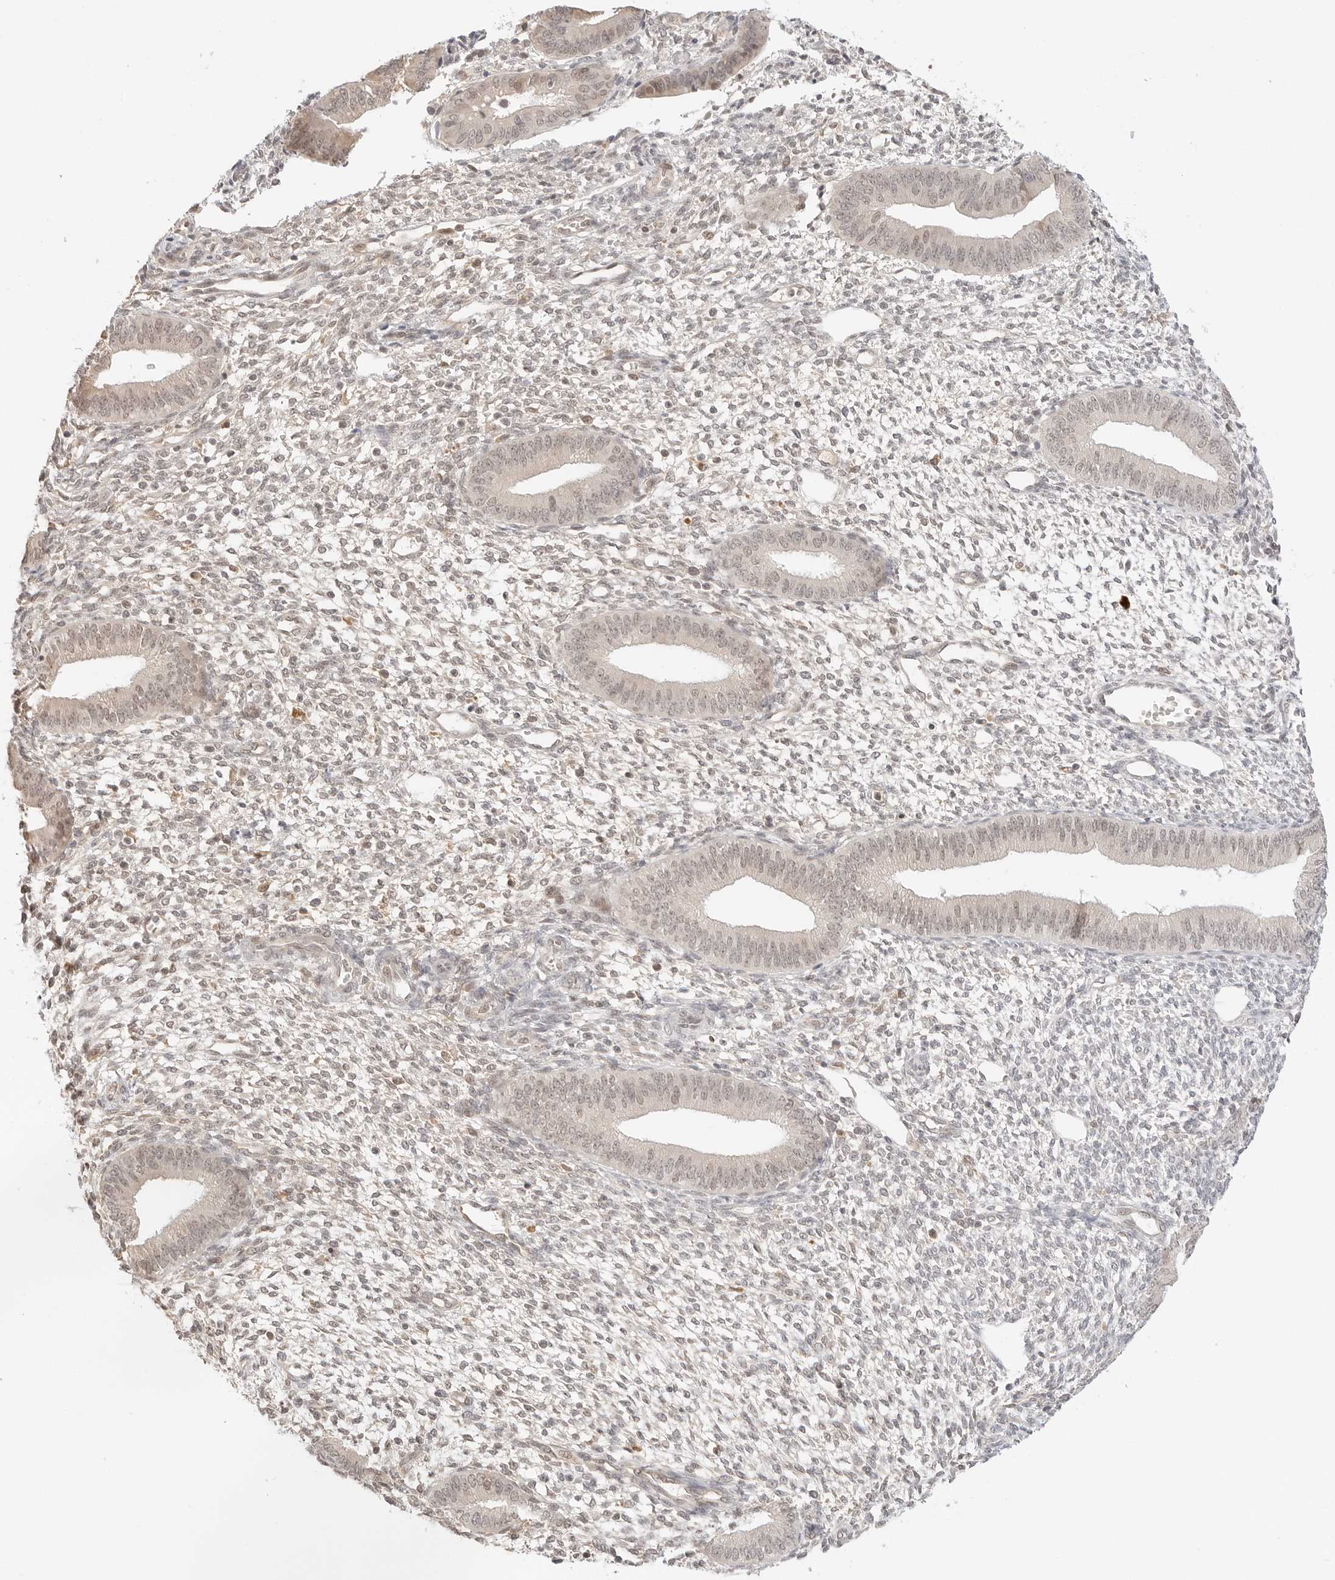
{"staining": {"intensity": "weak", "quantity": "25%-75%", "location": "nuclear"}, "tissue": "endometrium", "cell_type": "Cells in endometrial stroma", "image_type": "normal", "snomed": [{"axis": "morphology", "description": "Normal tissue, NOS"}, {"axis": "topography", "description": "Endometrium"}], "caption": "Immunohistochemical staining of normal endometrium shows low levels of weak nuclear positivity in about 25%-75% of cells in endometrial stroma.", "gene": "RPS6KL1", "patient": {"sex": "female", "age": 46}}